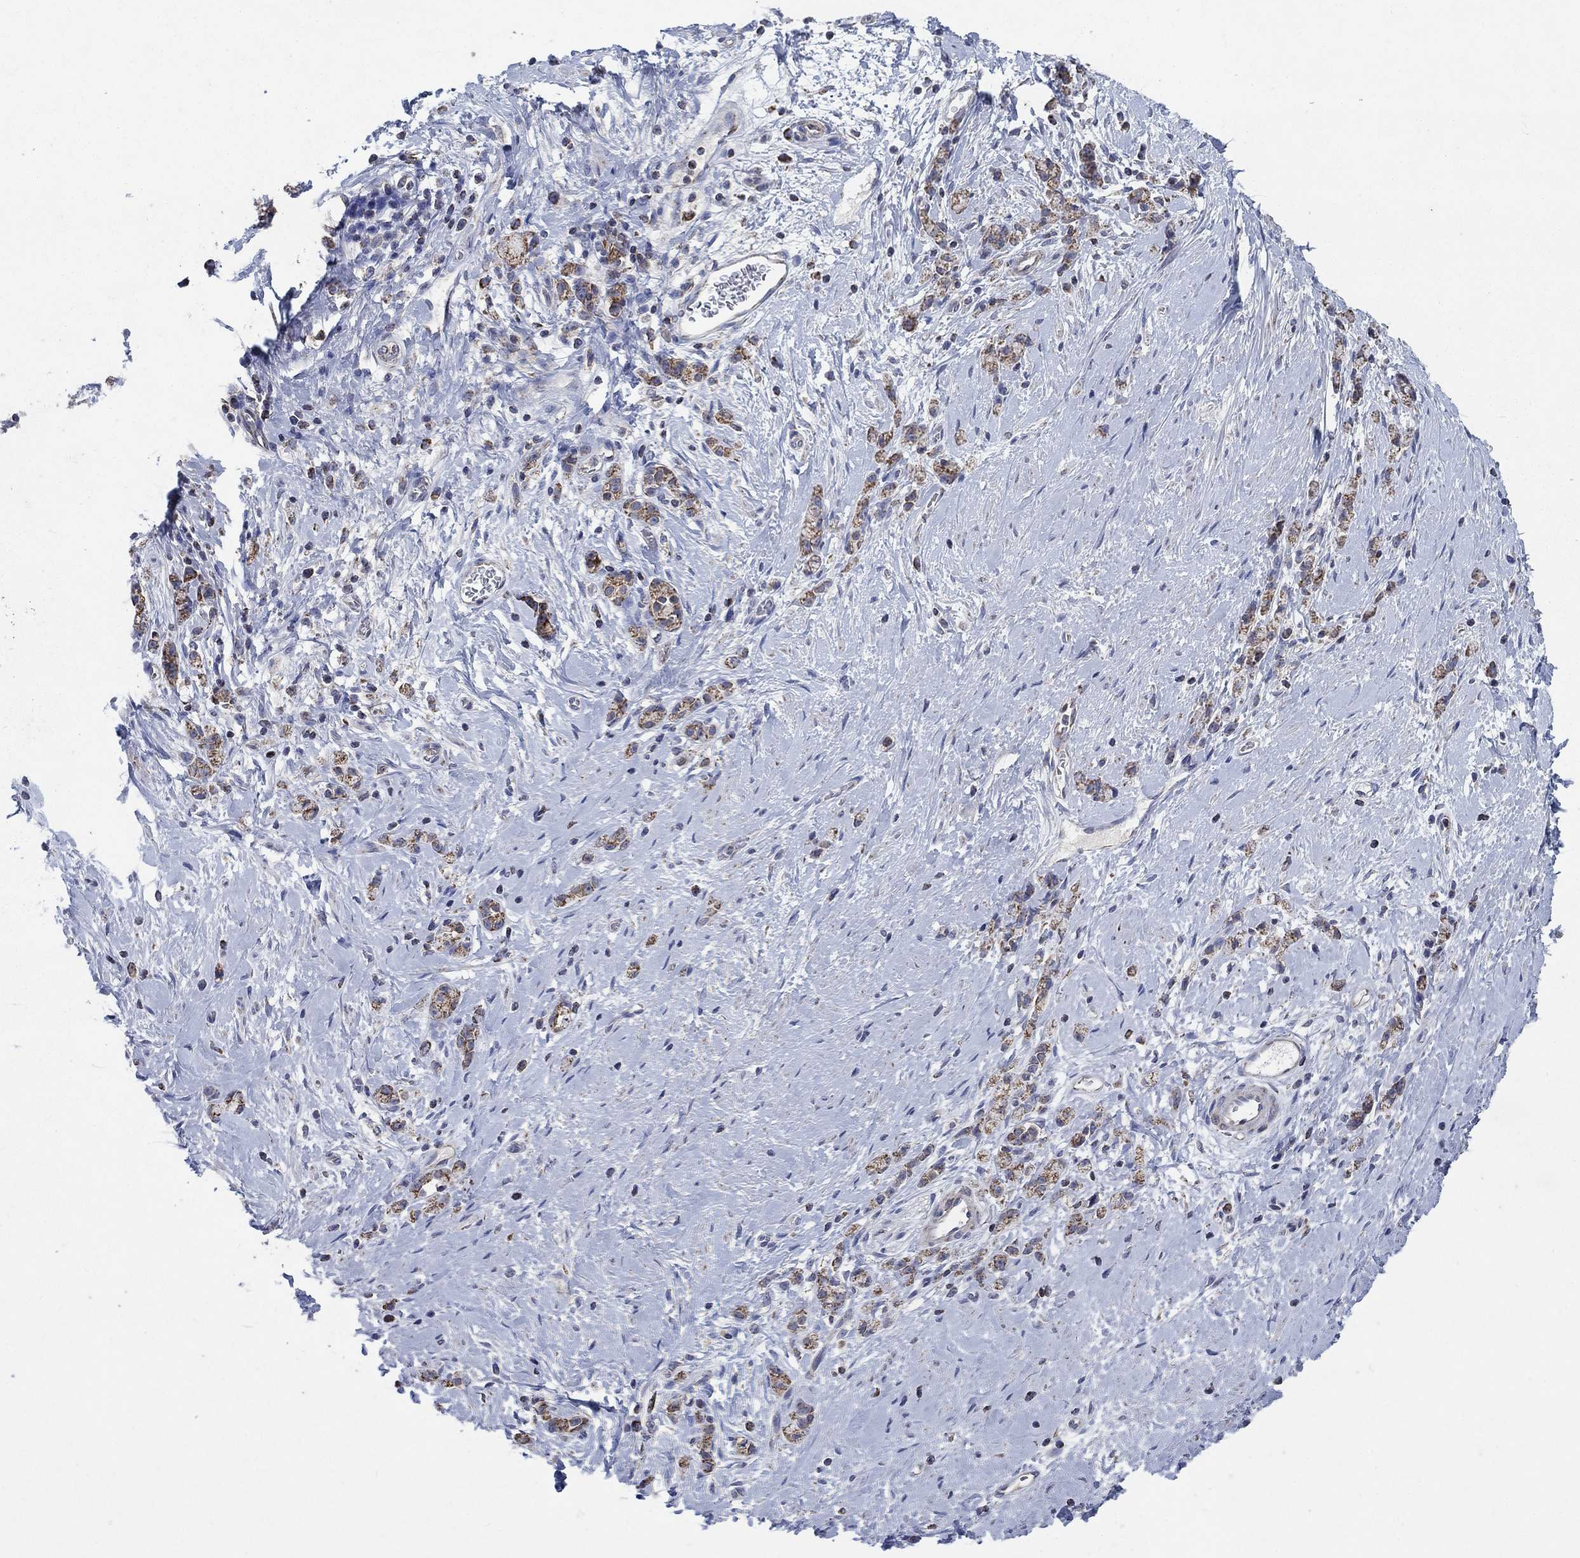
{"staining": {"intensity": "moderate", "quantity": ">75%", "location": "cytoplasmic/membranous"}, "tissue": "stomach cancer", "cell_type": "Tumor cells", "image_type": "cancer", "snomed": [{"axis": "morphology", "description": "Adenocarcinoma, NOS"}, {"axis": "topography", "description": "Stomach"}], "caption": "Tumor cells reveal medium levels of moderate cytoplasmic/membranous staining in approximately >75% of cells in stomach cancer (adenocarcinoma).", "gene": "C9orf85", "patient": {"sex": "male", "age": 58}}